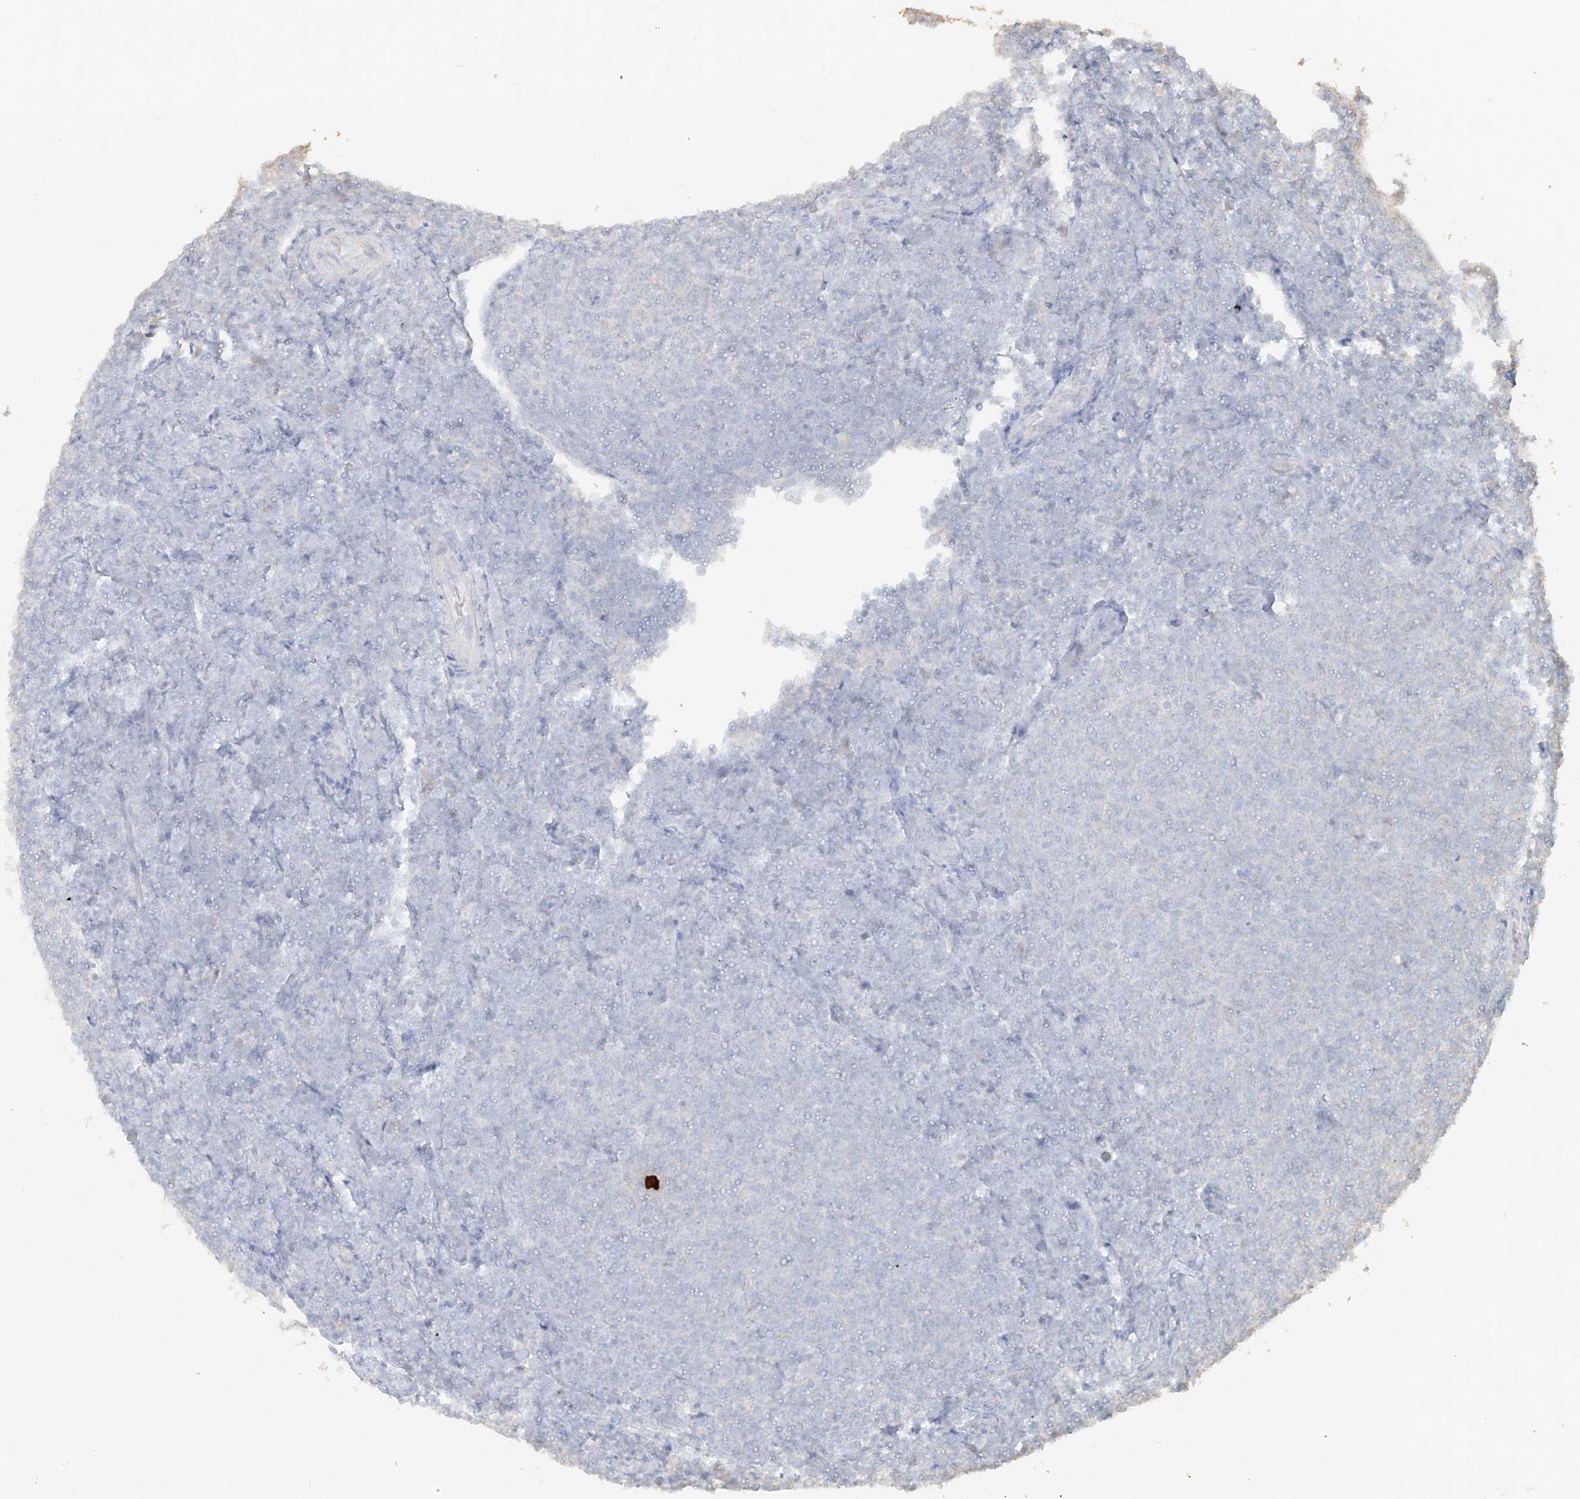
{"staining": {"intensity": "negative", "quantity": "none", "location": "none"}, "tissue": "lymphoma", "cell_type": "Tumor cells", "image_type": "cancer", "snomed": [{"axis": "morphology", "description": "Malignant lymphoma, non-Hodgkin's type, Low grade"}, {"axis": "topography", "description": "Lymph node"}], "caption": "Histopathology image shows no protein positivity in tumor cells of low-grade malignant lymphoma, non-Hodgkin's type tissue.", "gene": "NPHS1", "patient": {"sex": "male", "age": 66}}